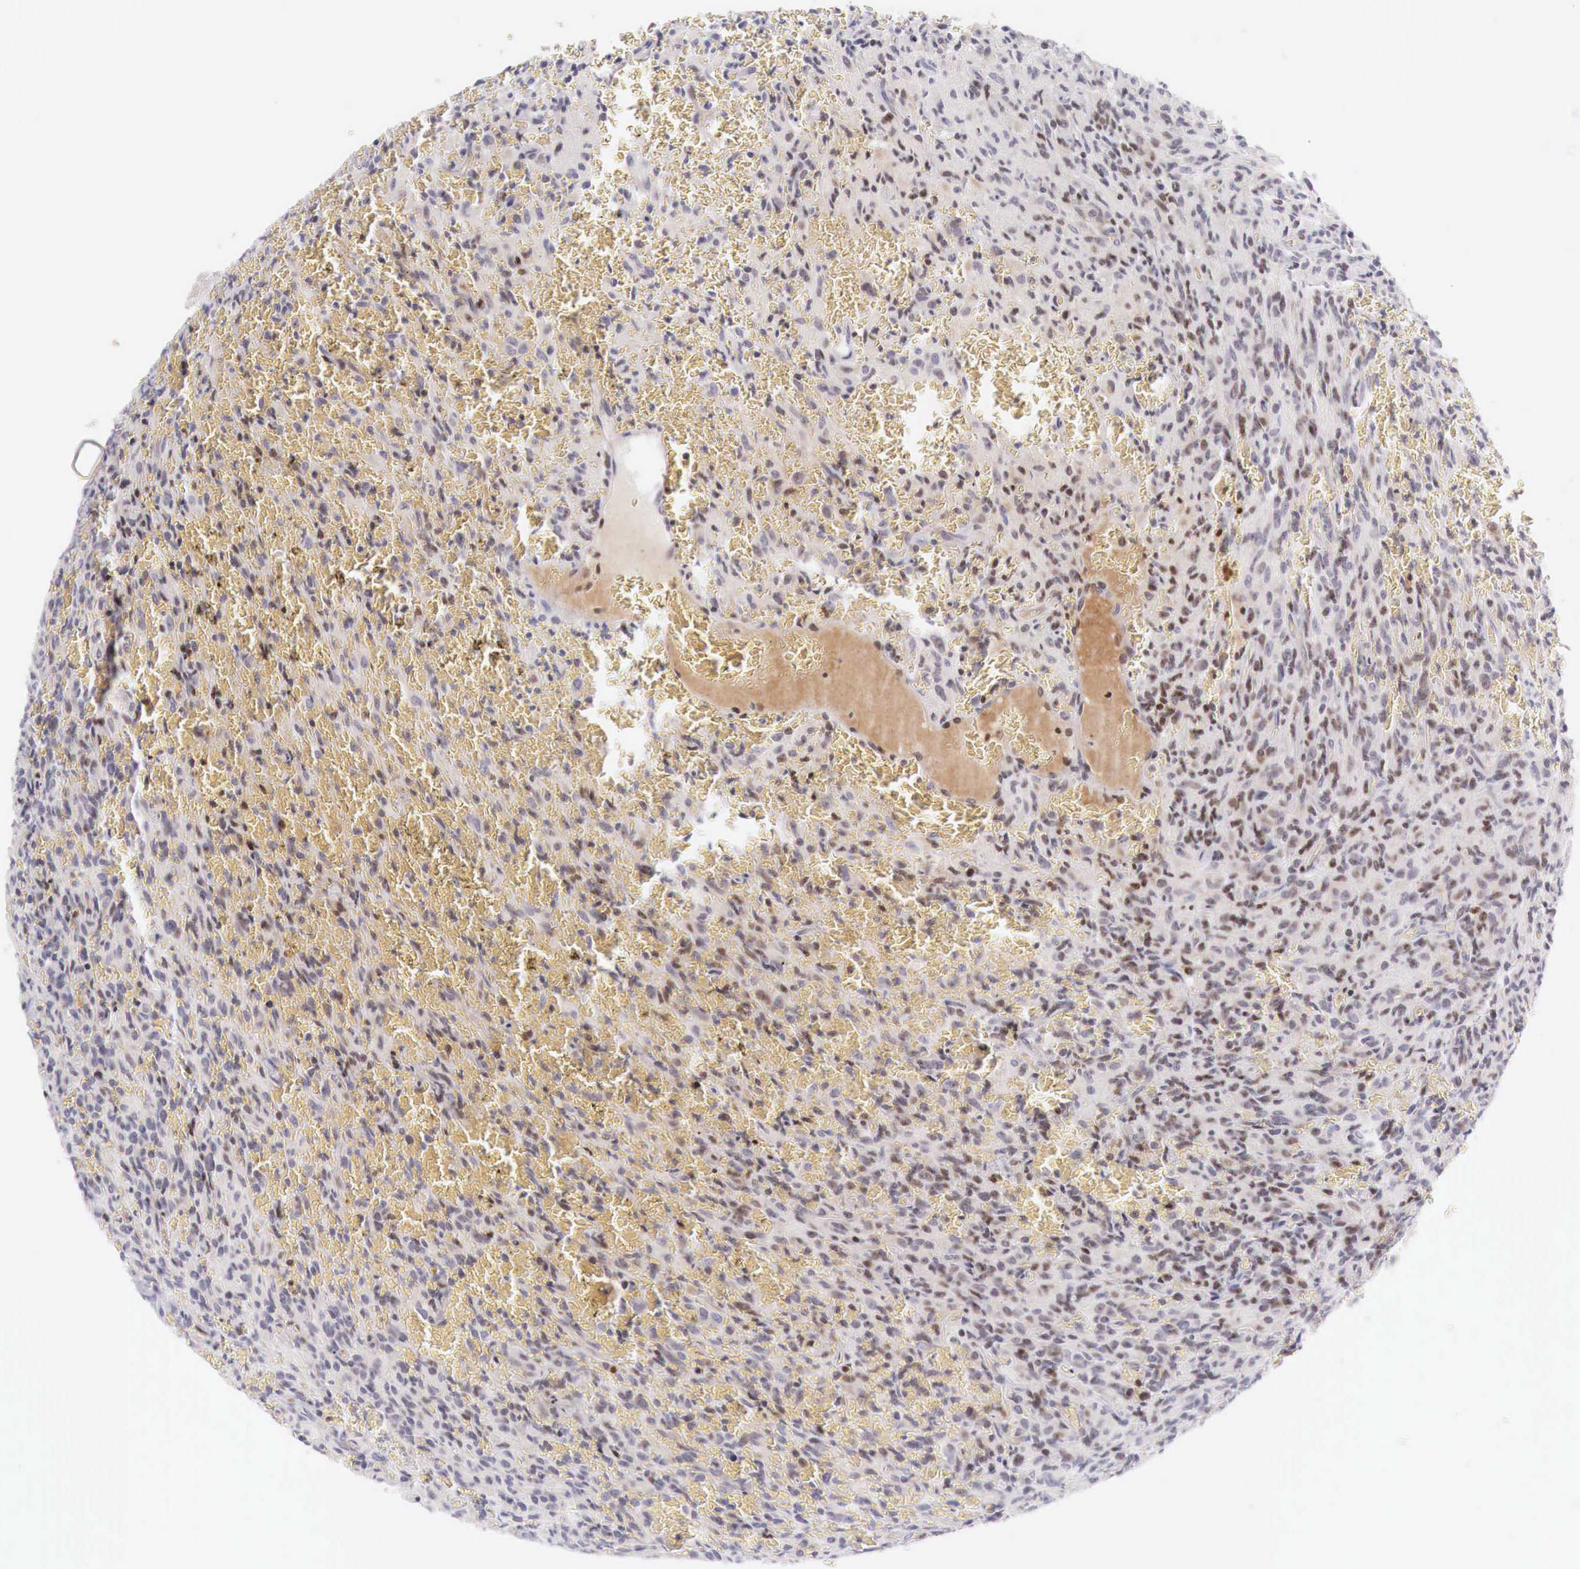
{"staining": {"intensity": "weak", "quantity": "<25%", "location": "nuclear"}, "tissue": "glioma", "cell_type": "Tumor cells", "image_type": "cancer", "snomed": [{"axis": "morphology", "description": "Glioma, malignant, High grade"}, {"axis": "topography", "description": "Brain"}], "caption": "IHC micrograph of neoplastic tissue: human malignant high-grade glioma stained with DAB demonstrates no significant protein staining in tumor cells.", "gene": "CLCN5", "patient": {"sex": "male", "age": 56}}